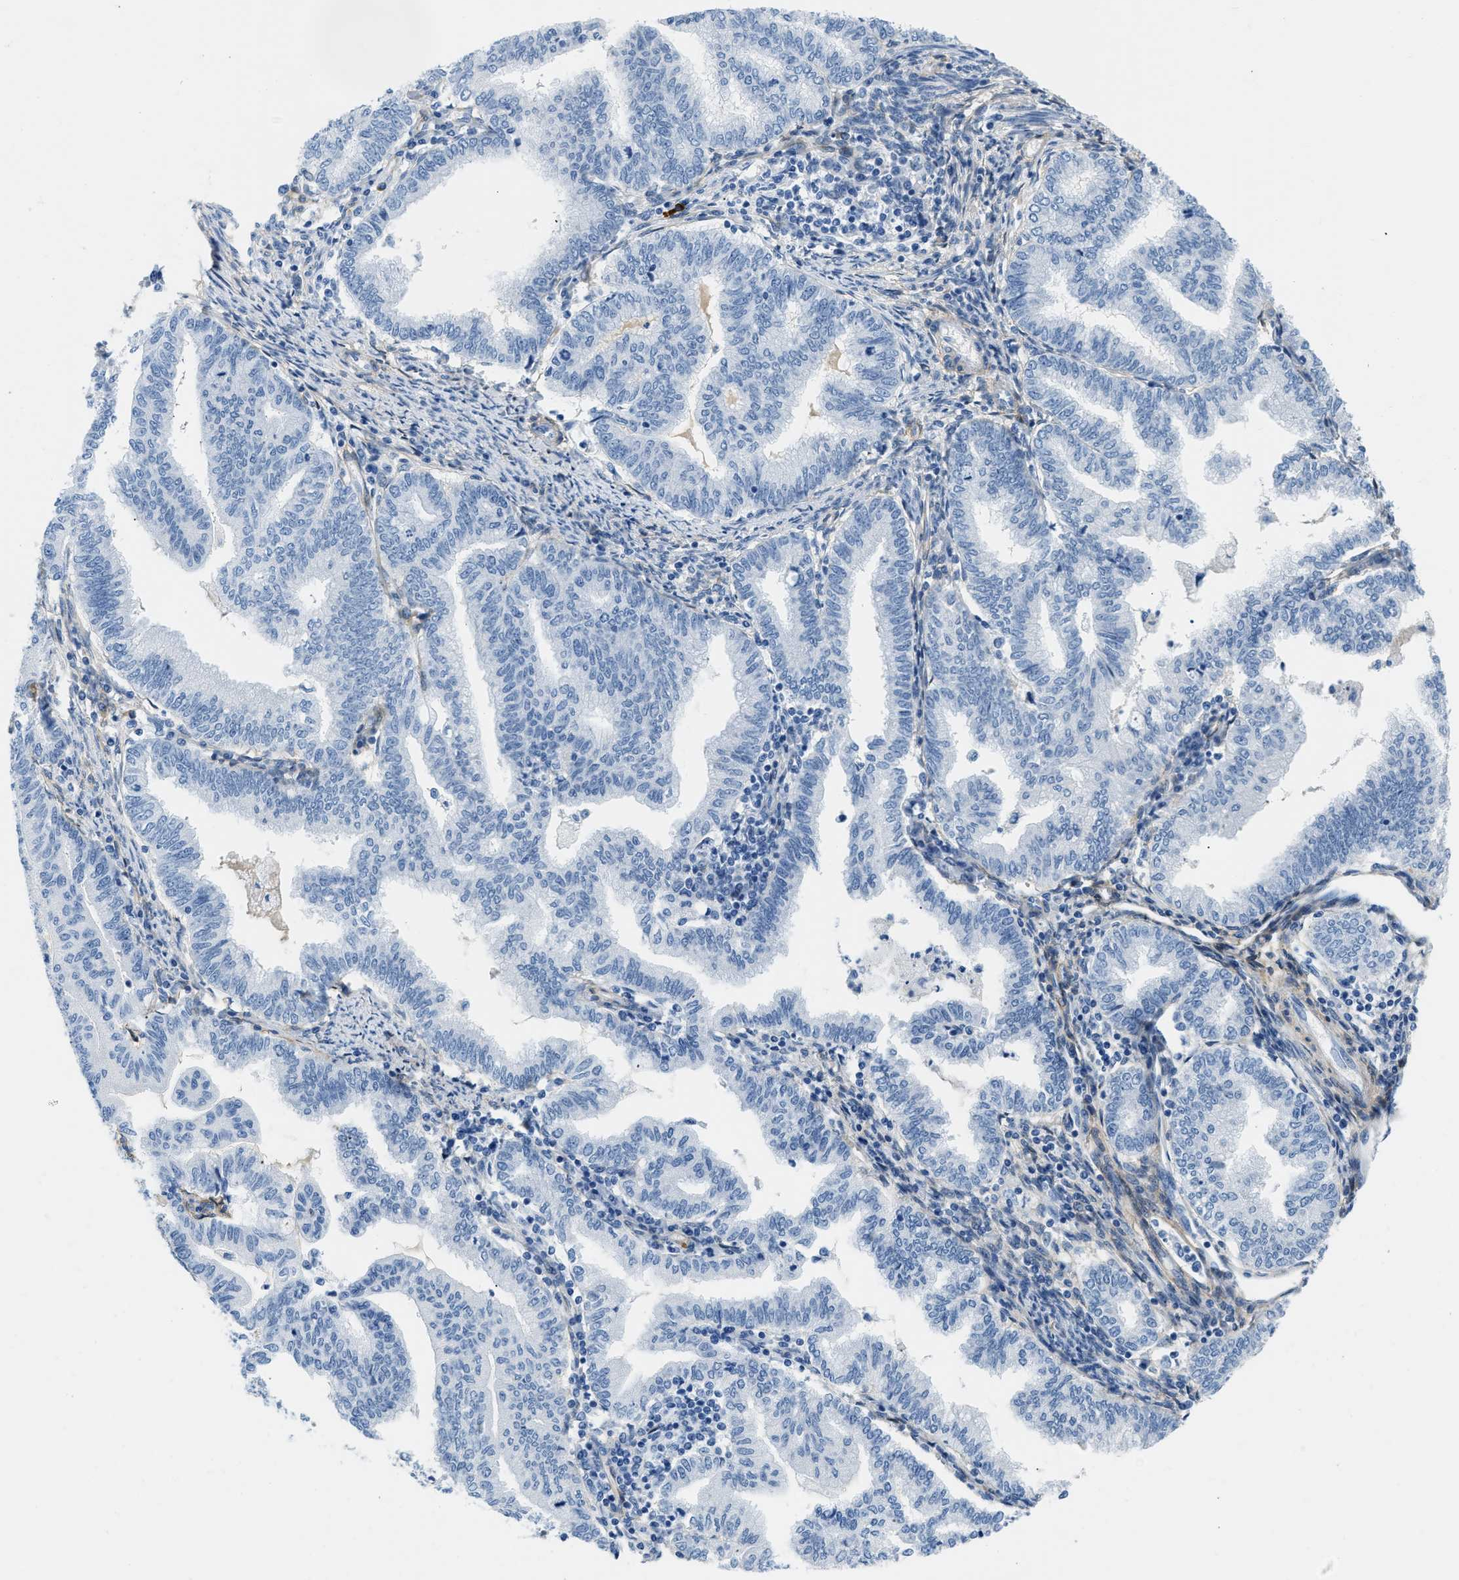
{"staining": {"intensity": "negative", "quantity": "none", "location": "none"}, "tissue": "endometrial cancer", "cell_type": "Tumor cells", "image_type": "cancer", "snomed": [{"axis": "morphology", "description": "Polyp, NOS"}, {"axis": "morphology", "description": "Adenocarcinoma, NOS"}, {"axis": "morphology", "description": "Adenoma, NOS"}, {"axis": "topography", "description": "Endometrium"}], "caption": "Histopathology image shows no protein staining in tumor cells of endometrial cancer tissue.", "gene": "PDGFRB", "patient": {"sex": "female", "age": 79}}